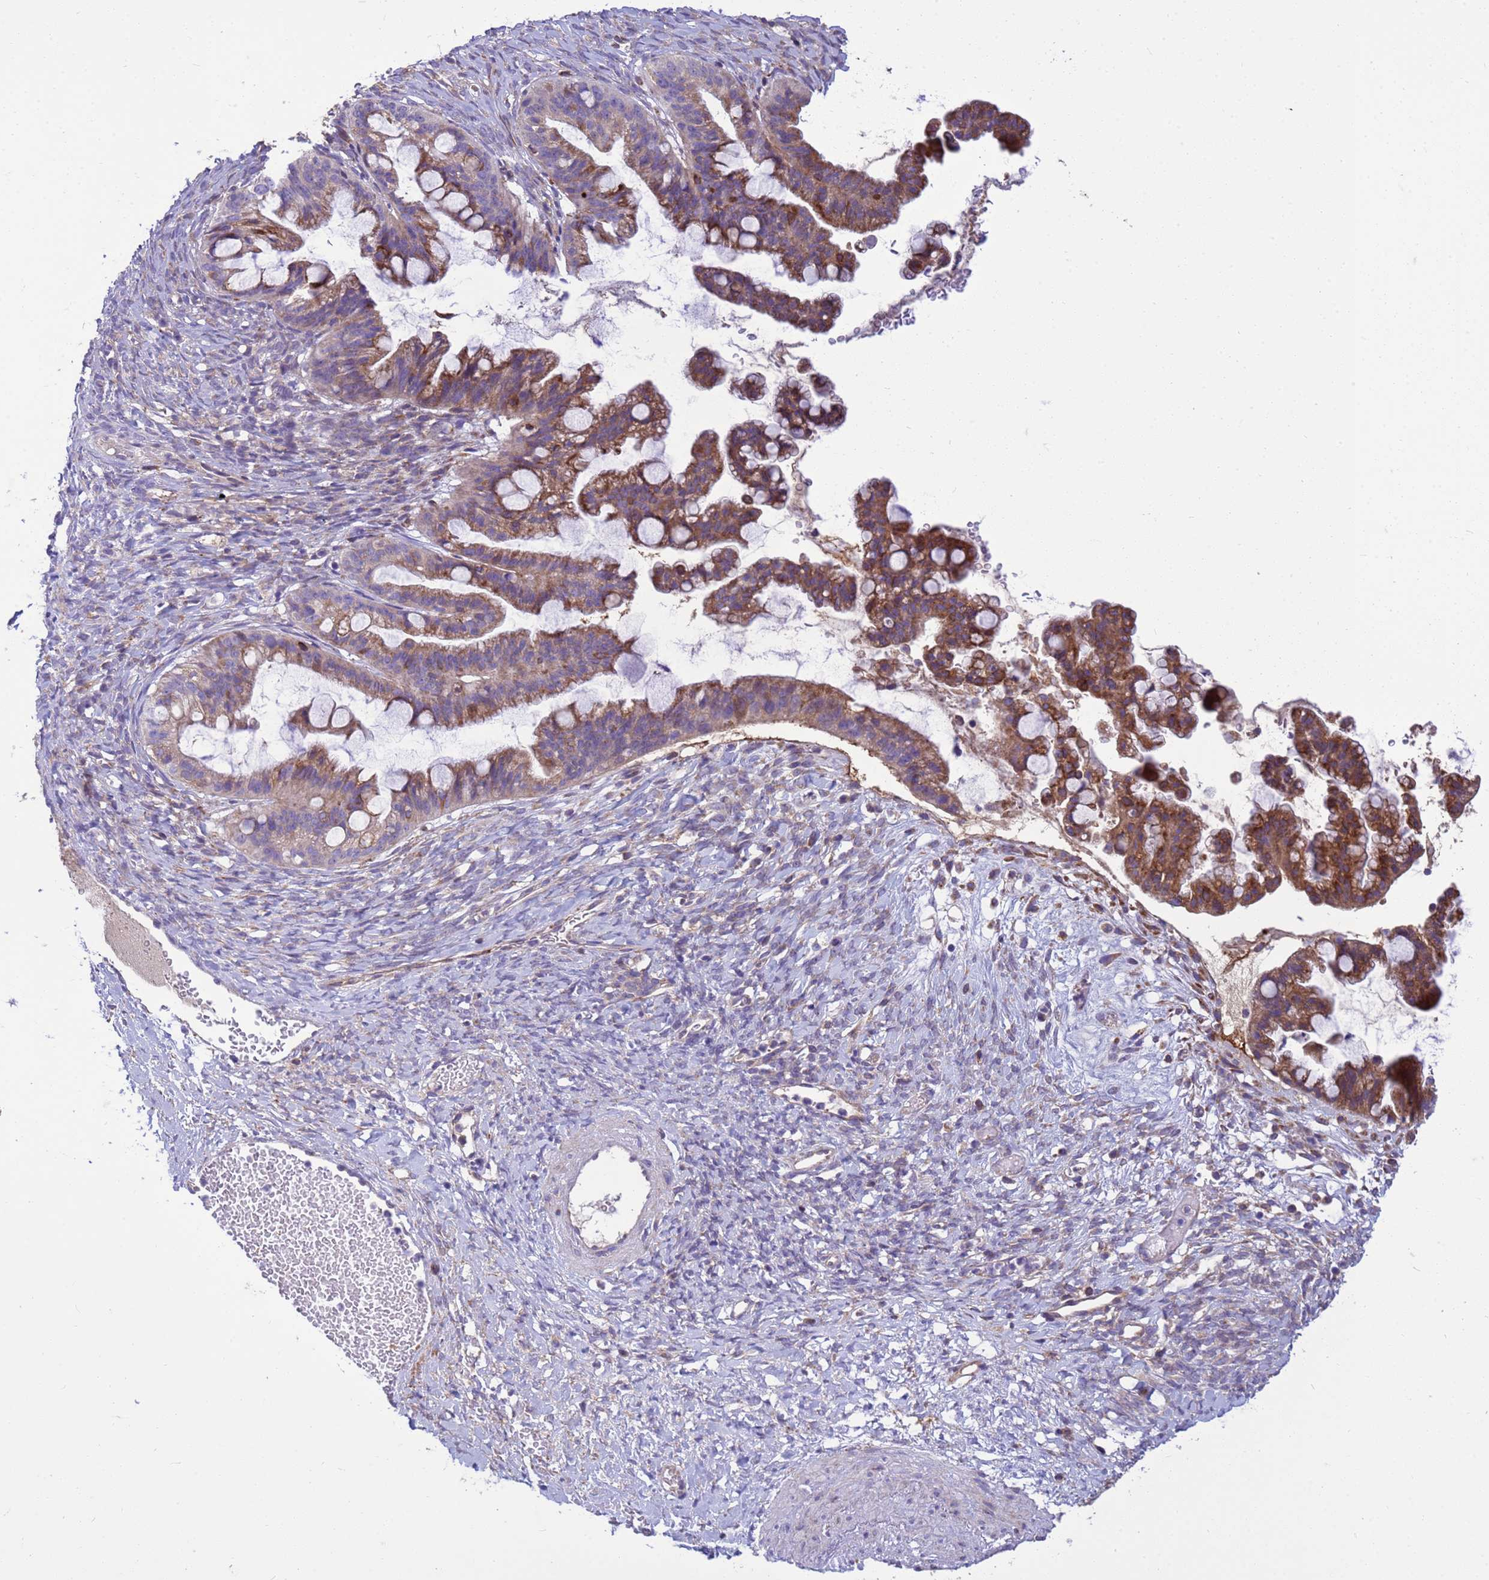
{"staining": {"intensity": "moderate", "quantity": ">75%", "location": "cytoplasmic/membranous"}, "tissue": "ovarian cancer", "cell_type": "Tumor cells", "image_type": "cancer", "snomed": [{"axis": "morphology", "description": "Cystadenocarcinoma, mucinous, NOS"}, {"axis": "topography", "description": "Ovary"}], "caption": "High-magnification brightfield microscopy of ovarian mucinous cystadenocarcinoma stained with DAB (3,3'-diaminobenzidine) (brown) and counterstained with hematoxylin (blue). tumor cells exhibit moderate cytoplasmic/membranous staining is present in approximately>75% of cells.", "gene": "THAP5", "patient": {"sex": "female", "age": 73}}